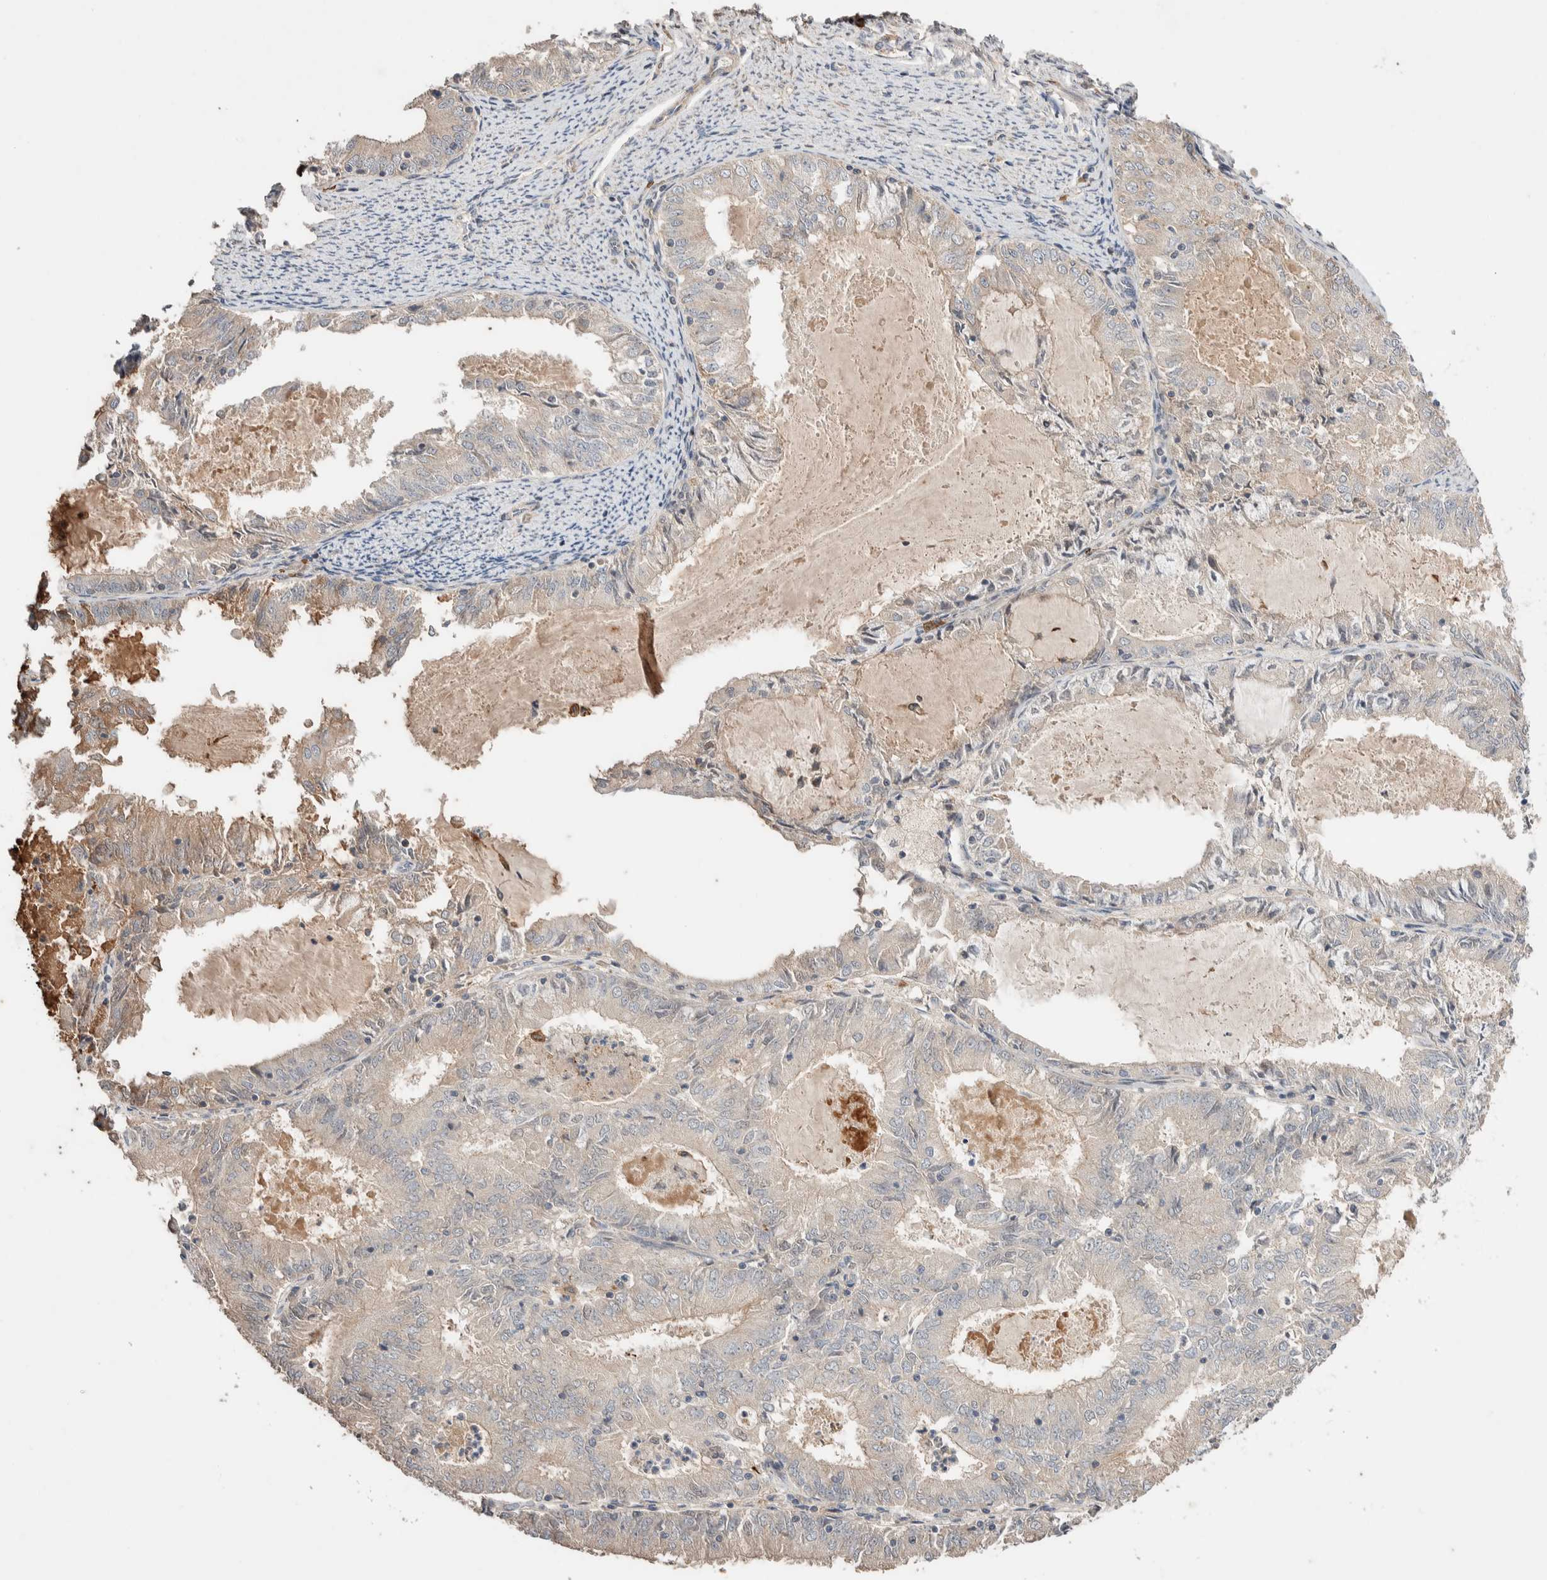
{"staining": {"intensity": "negative", "quantity": "none", "location": "none"}, "tissue": "endometrial cancer", "cell_type": "Tumor cells", "image_type": "cancer", "snomed": [{"axis": "morphology", "description": "Adenocarcinoma, NOS"}, {"axis": "topography", "description": "Endometrium"}], "caption": "Immunohistochemistry (IHC) of endometrial cancer shows no staining in tumor cells.", "gene": "WDR91", "patient": {"sex": "female", "age": 57}}